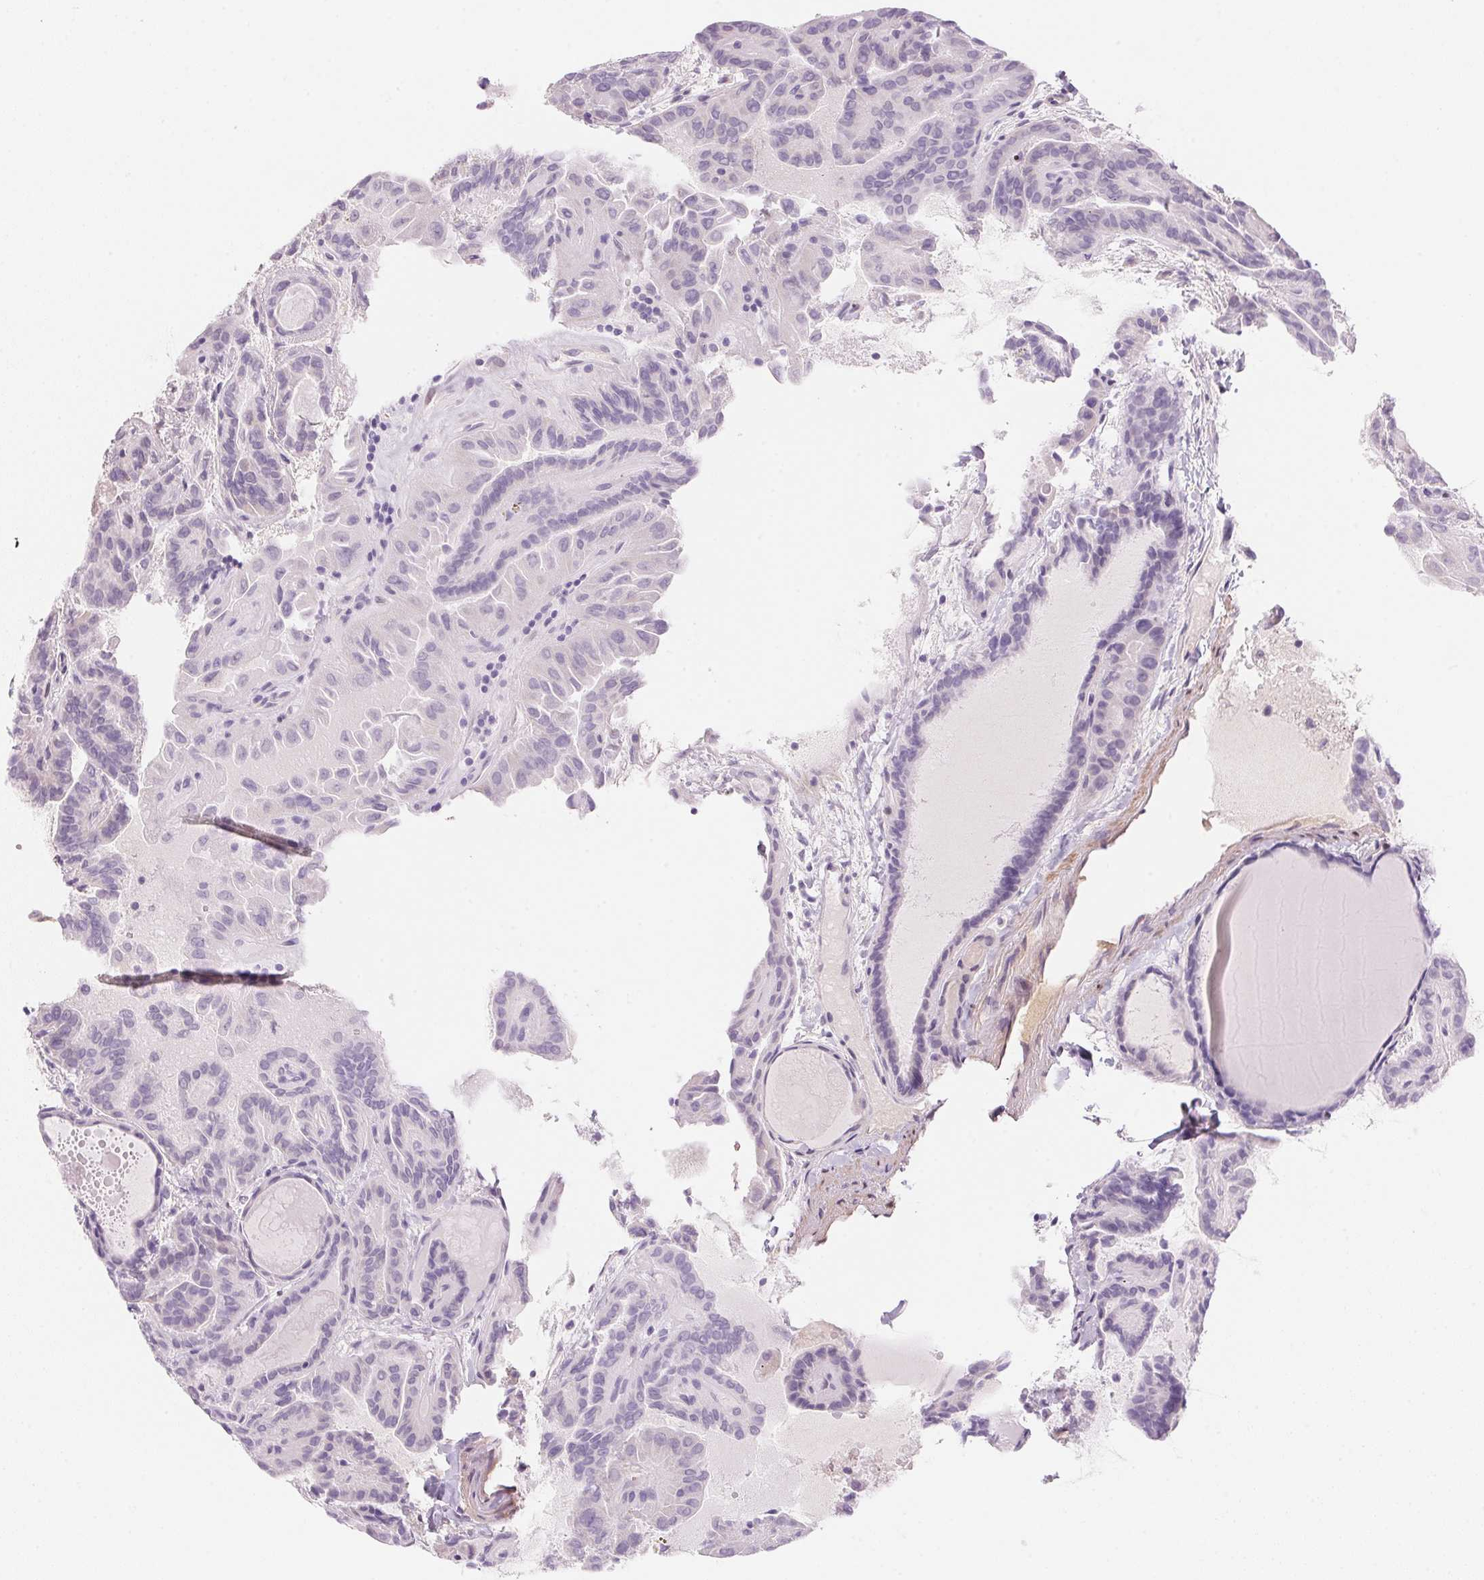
{"staining": {"intensity": "negative", "quantity": "none", "location": "none"}, "tissue": "thyroid cancer", "cell_type": "Tumor cells", "image_type": "cancer", "snomed": [{"axis": "morphology", "description": "Papillary adenocarcinoma, NOS"}, {"axis": "topography", "description": "Thyroid gland"}], "caption": "An immunohistochemistry image of thyroid cancer (papillary adenocarcinoma) is shown. There is no staining in tumor cells of thyroid cancer (papillary adenocarcinoma).", "gene": "SMTN", "patient": {"sex": "female", "age": 46}}